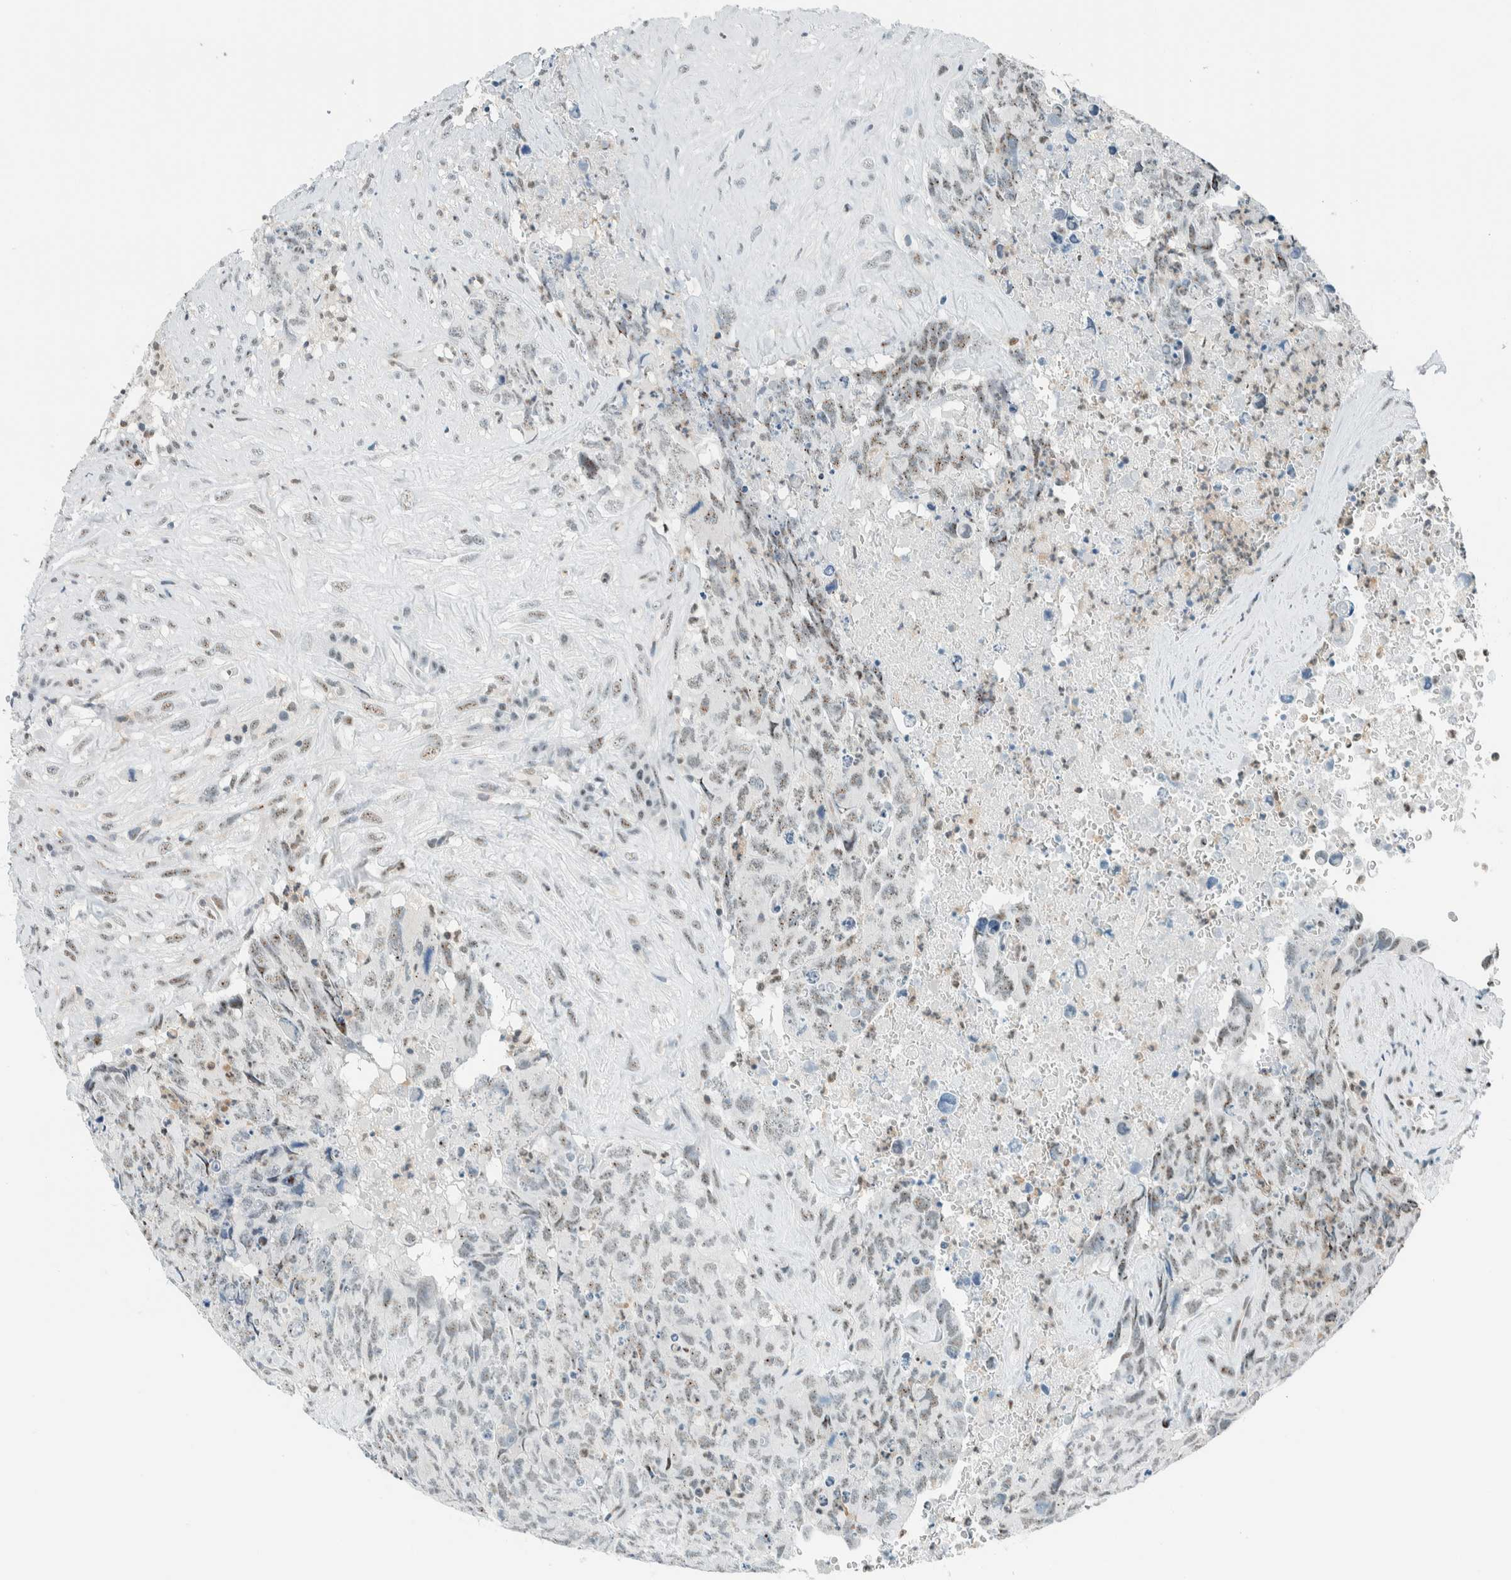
{"staining": {"intensity": "weak", "quantity": "<25%", "location": "nuclear"}, "tissue": "testis cancer", "cell_type": "Tumor cells", "image_type": "cancer", "snomed": [{"axis": "morphology", "description": "Carcinoma, Embryonal, NOS"}, {"axis": "topography", "description": "Testis"}], "caption": "Testis embryonal carcinoma was stained to show a protein in brown. There is no significant staining in tumor cells.", "gene": "CYSRT1", "patient": {"sex": "male", "age": 32}}